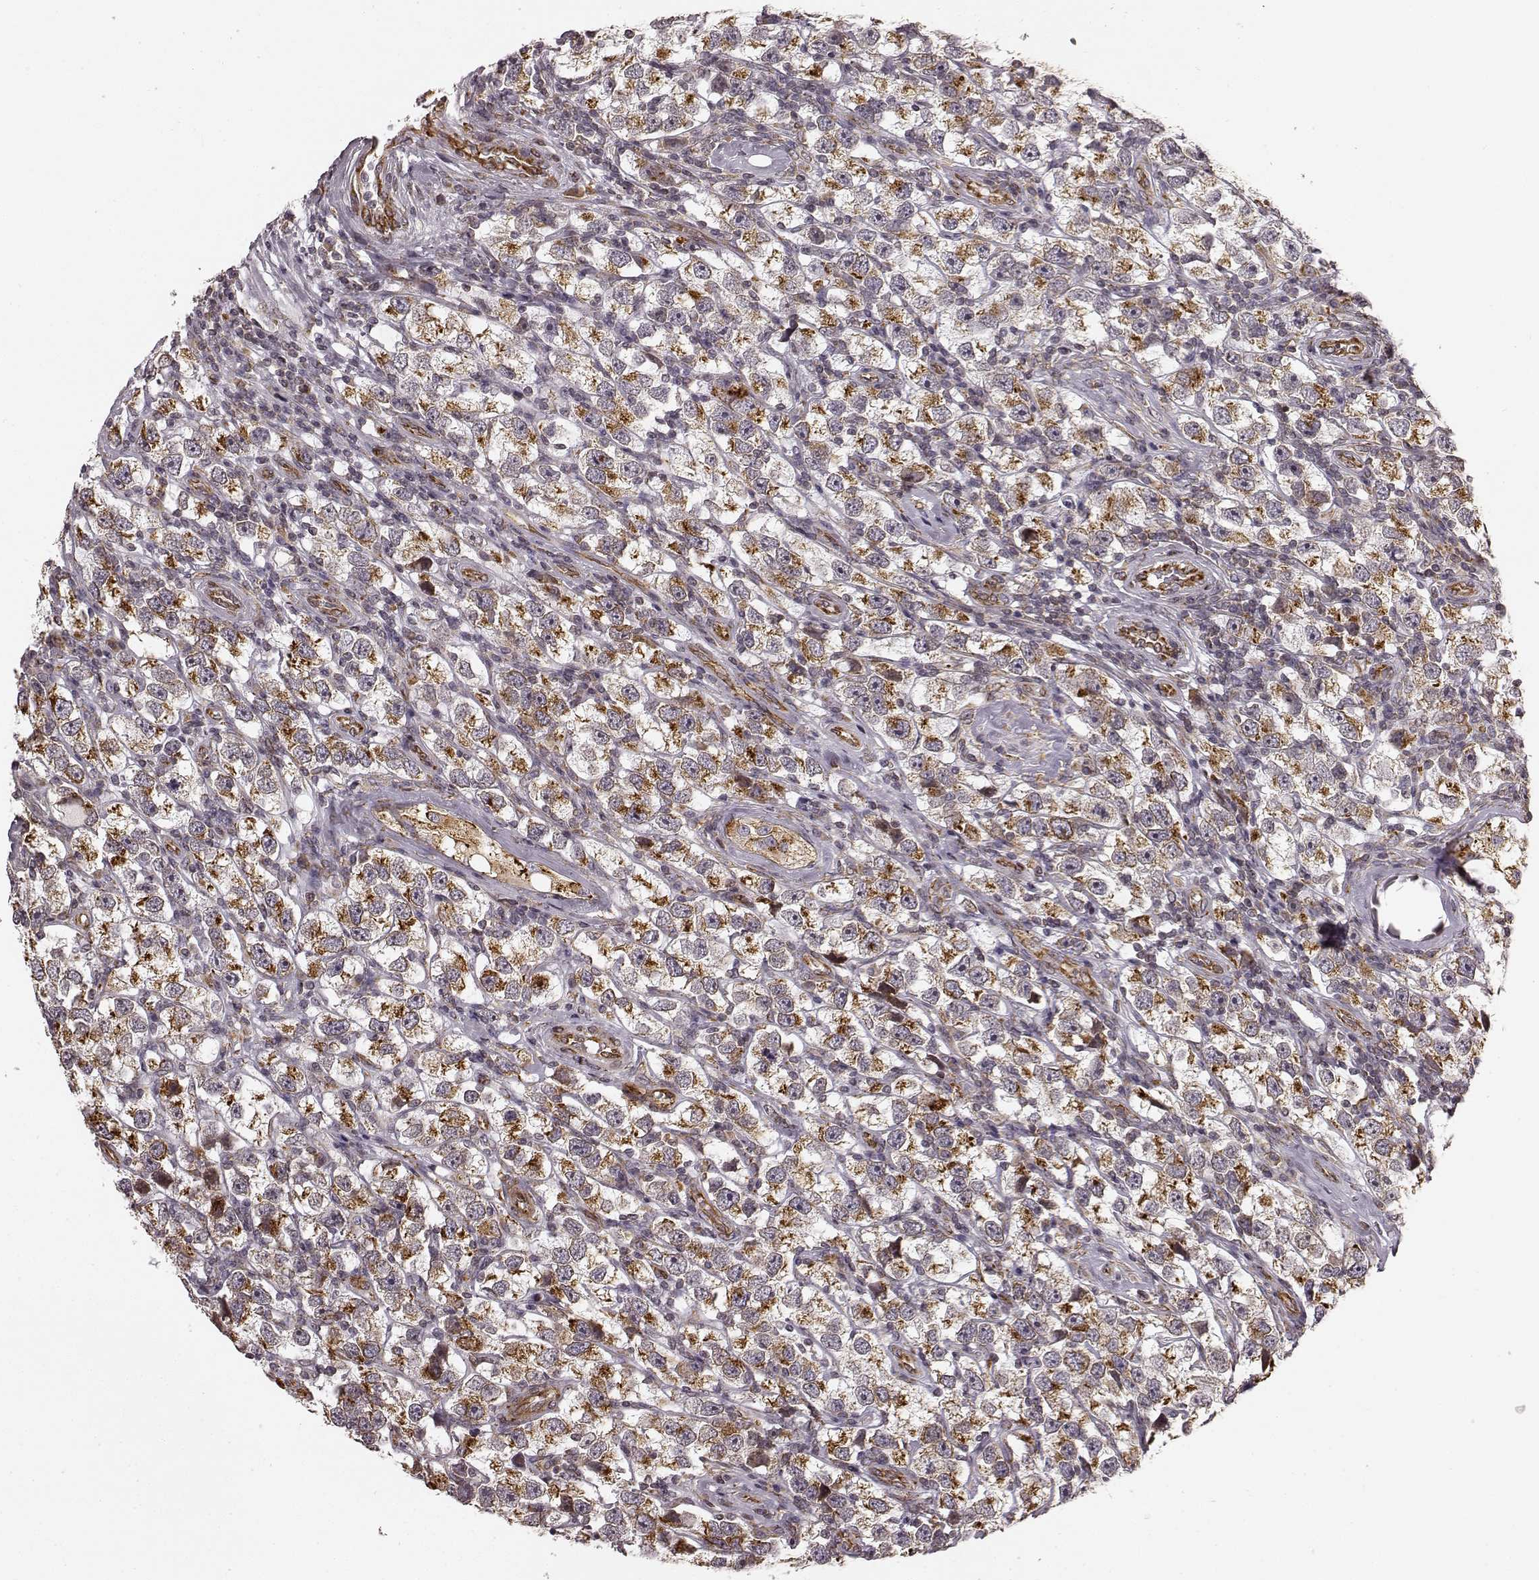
{"staining": {"intensity": "moderate", "quantity": ">75%", "location": "cytoplasmic/membranous"}, "tissue": "testis cancer", "cell_type": "Tumor cells", "image_type": "cancer", "snomed": [{"axis": "morphology", "description": "Seminoma, NOS"}, {"axis": "topography", "description": "Testis"}], "caption": "A medium amount of moderate cytoplasmic/membranous staining is seen in about >75% of tumor cells in testis cancer tissue. (DAB = brown stain, brightfield microscopy at high magnification).", "gene": "TMEM14A", "patient": {"sex": "male", "age": 26}}